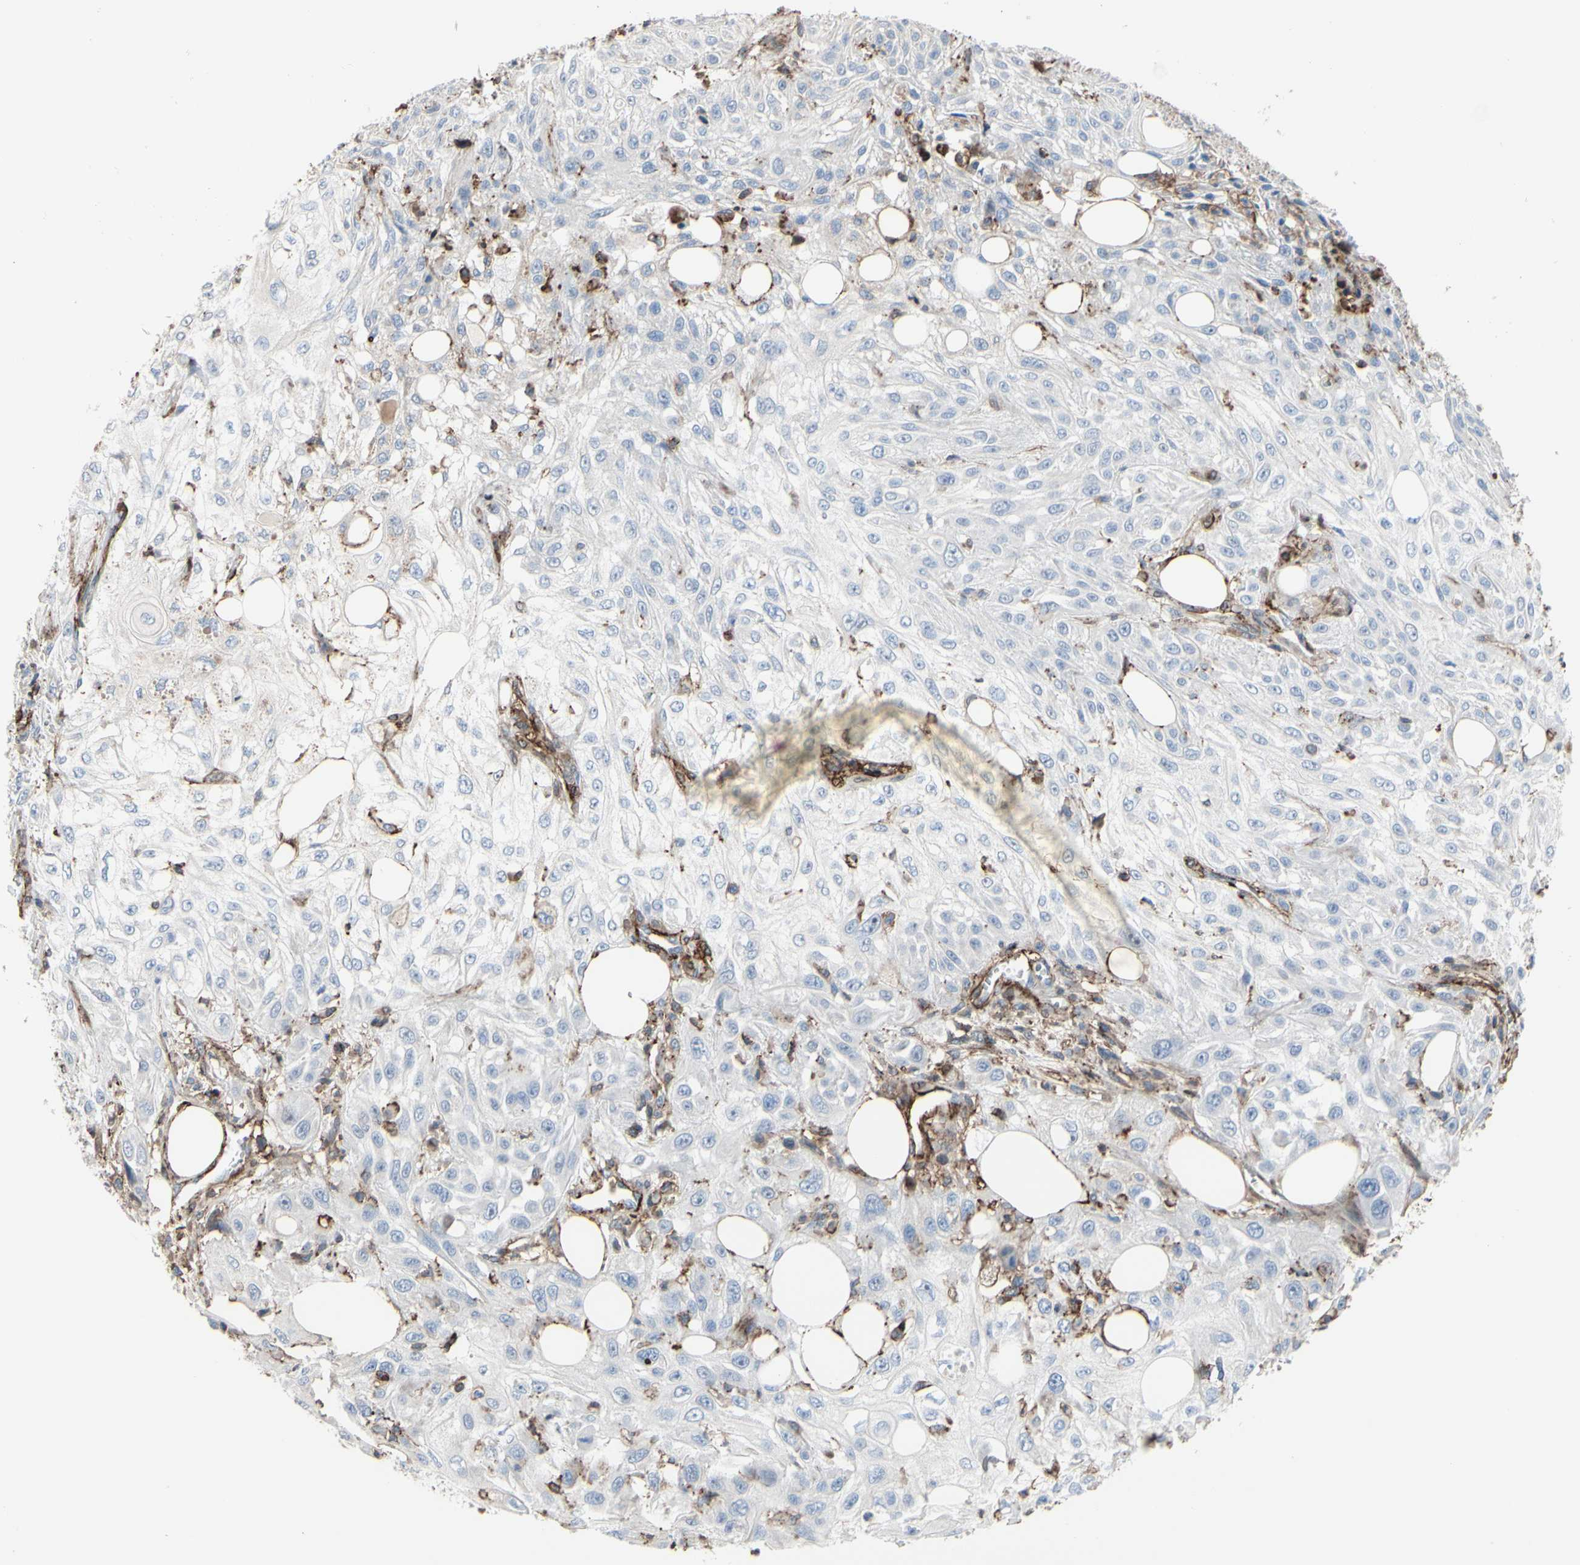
{"staining": {"intensity": "negative", "quantity": "none", "location": "none"}, "tissue": "skin cancer", "cell_type": "Tumor cells", "image_type": "cancer", "snomed": [{"axis": "morphology", "description": "Squamous cell carcinoma, NOS"}, {"axis": "topography", "description": "Skin"}], "caption": "IHC micrograph of neoplastic tissue: skin squamous cell carcinoma stained with DAB displays no significant protein staining in tumor cells.", "gene": "ANXA6", "patient": {"sex": "male", "age": 75}}